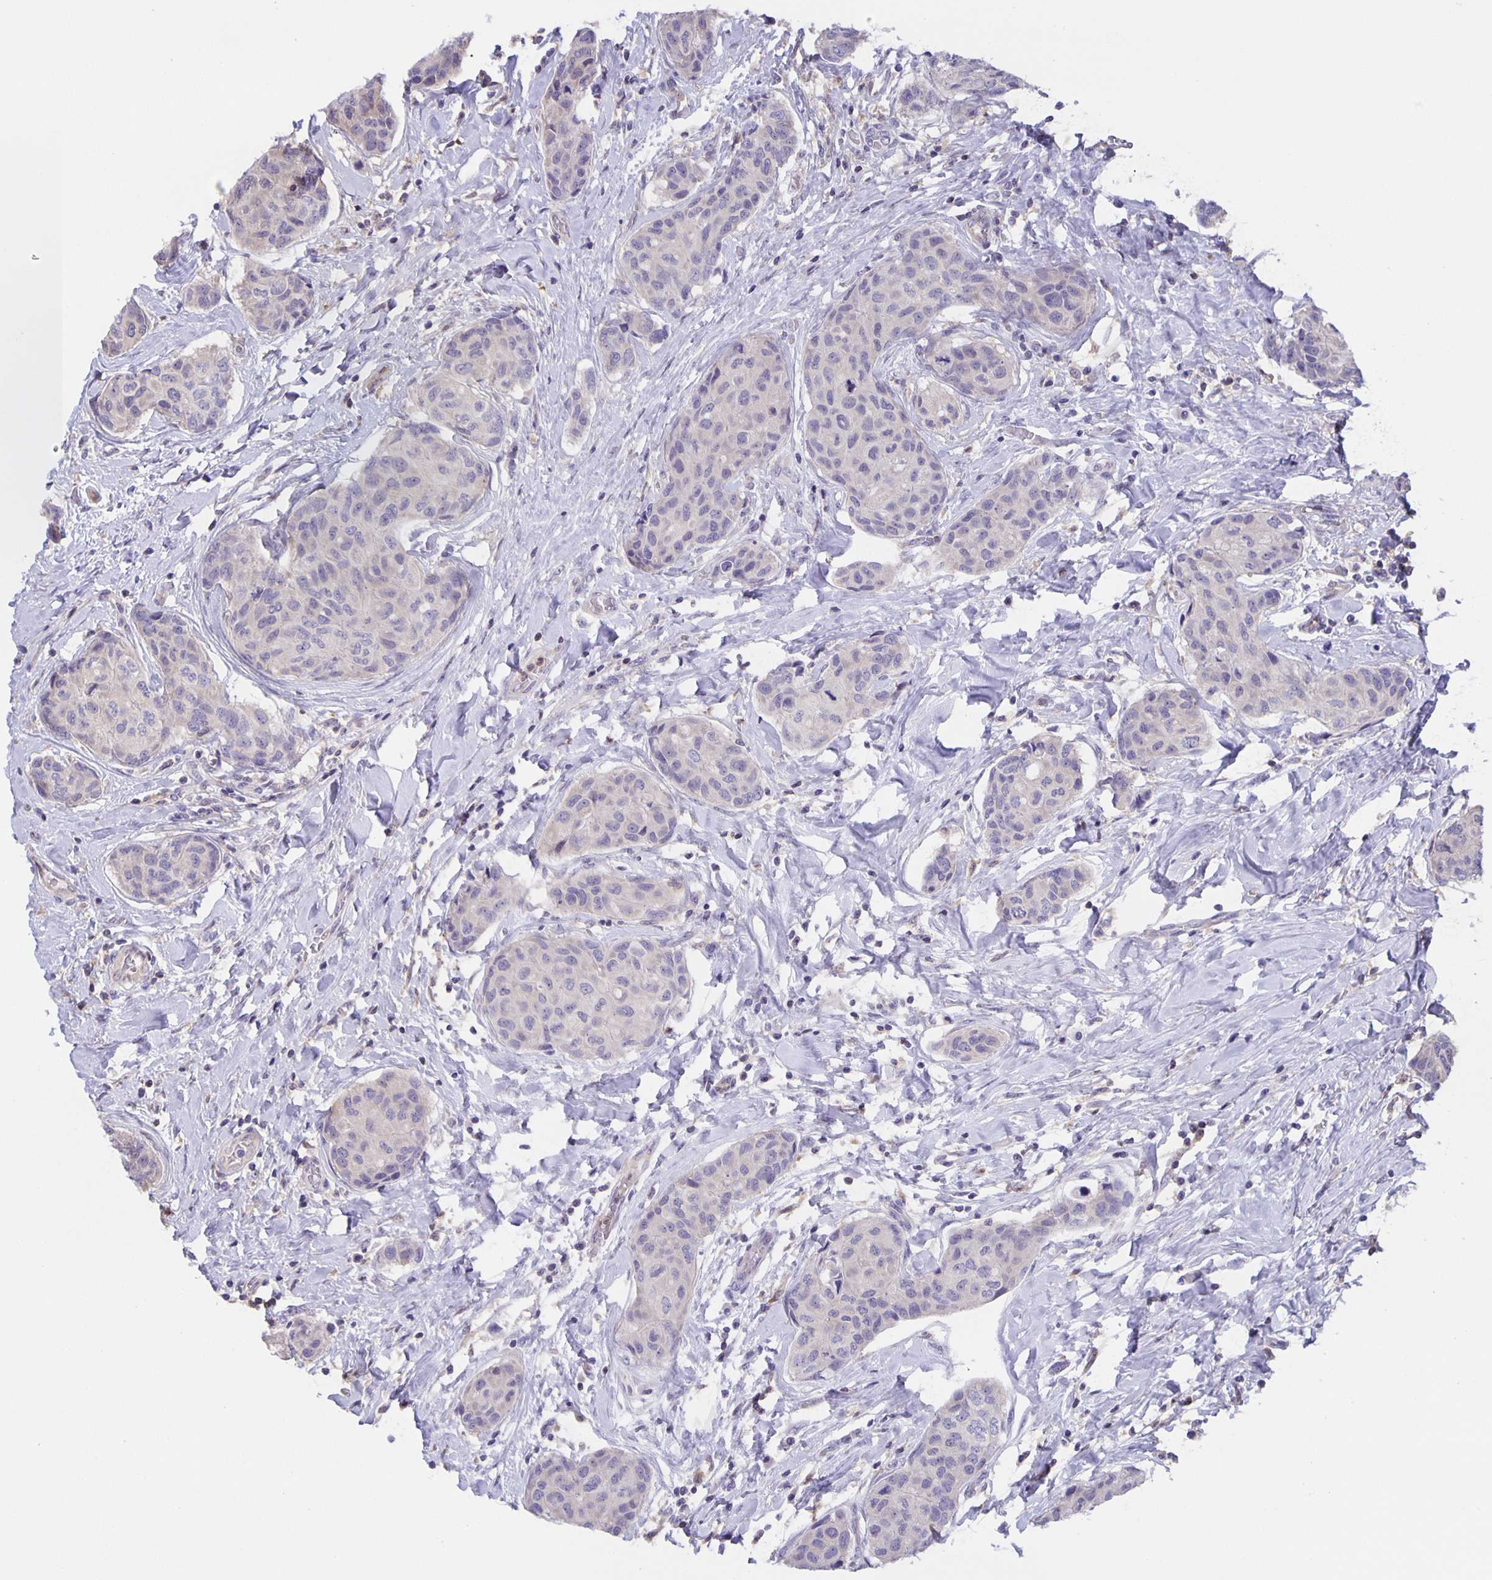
{"staining": {"intensity": "negative", "quantity": "none", "location": "none"}, "tissue": "breast cancer", "cell_type": "Tumor cells", "image_type": "cancer", "snomed": [{"axis": "morphology", "description": "Duct carcinoma"}, {"axis": "topography", "description": "Breast"}], "caption": "There is no significant positivity in tumor cells of breast cancer (invasive ductal carcinoma).", "gene": "MARCHF6", "patient": {"sex": "female", "age": 80}}